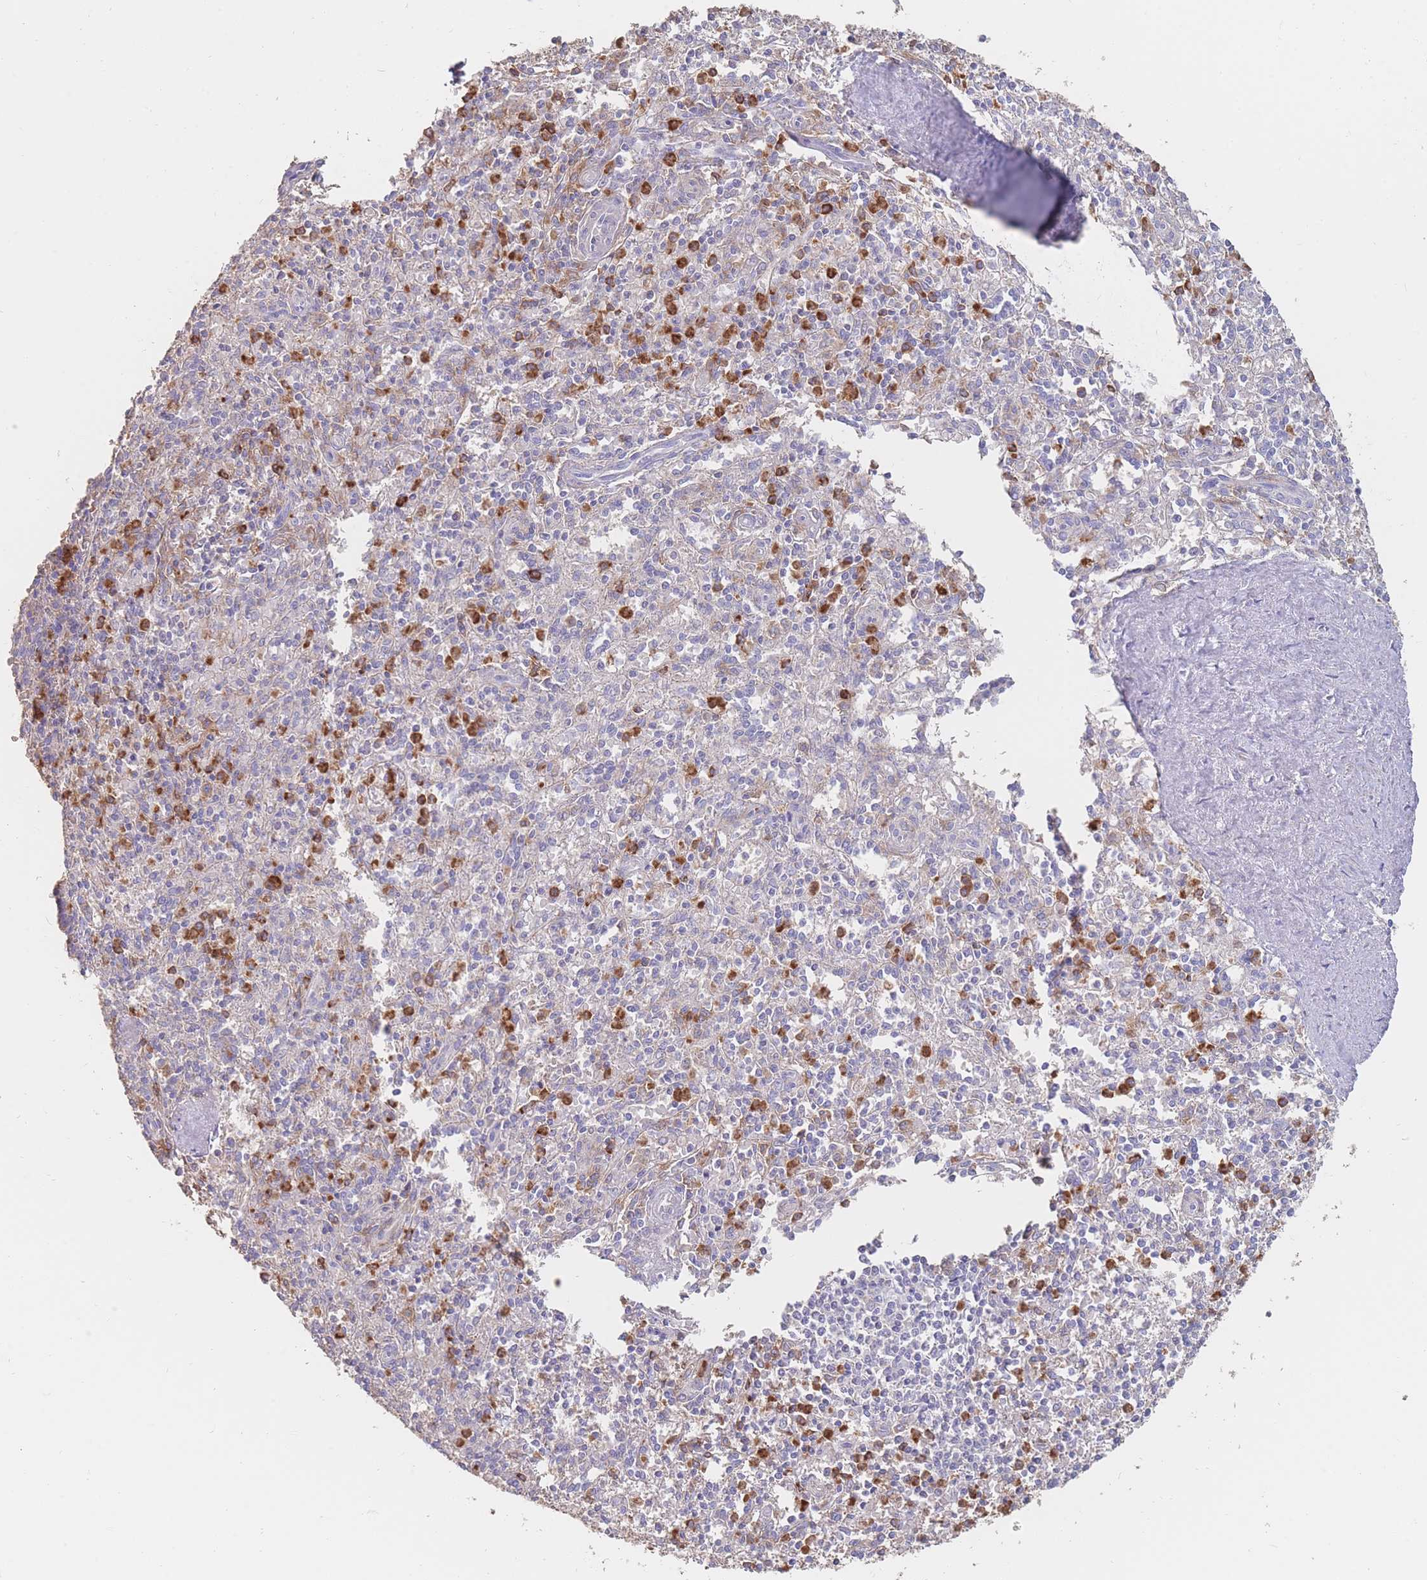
{"staining": {"intensity": "strong", "quantity": "25%-75%", "location": "cytoplasmic/membranous"}, "tissue": "spleen", "cell_type": "Cells in red pulp", "image_type": "normal", "snomed": [{"axis": "morphology", "description": "Normal tissue, NOS"}, {"axis": "topography", "description": "Spleen"}], "caption": "Immunohistochemical staining of unremarkable human spleen shows 25%-75% levels of strong cytoplasmic/membranous protein positivity in about 25%-75% of cells in red pulp.", "gene": "CLEC12A", "patient": {"sex": "female", "age": 70}}